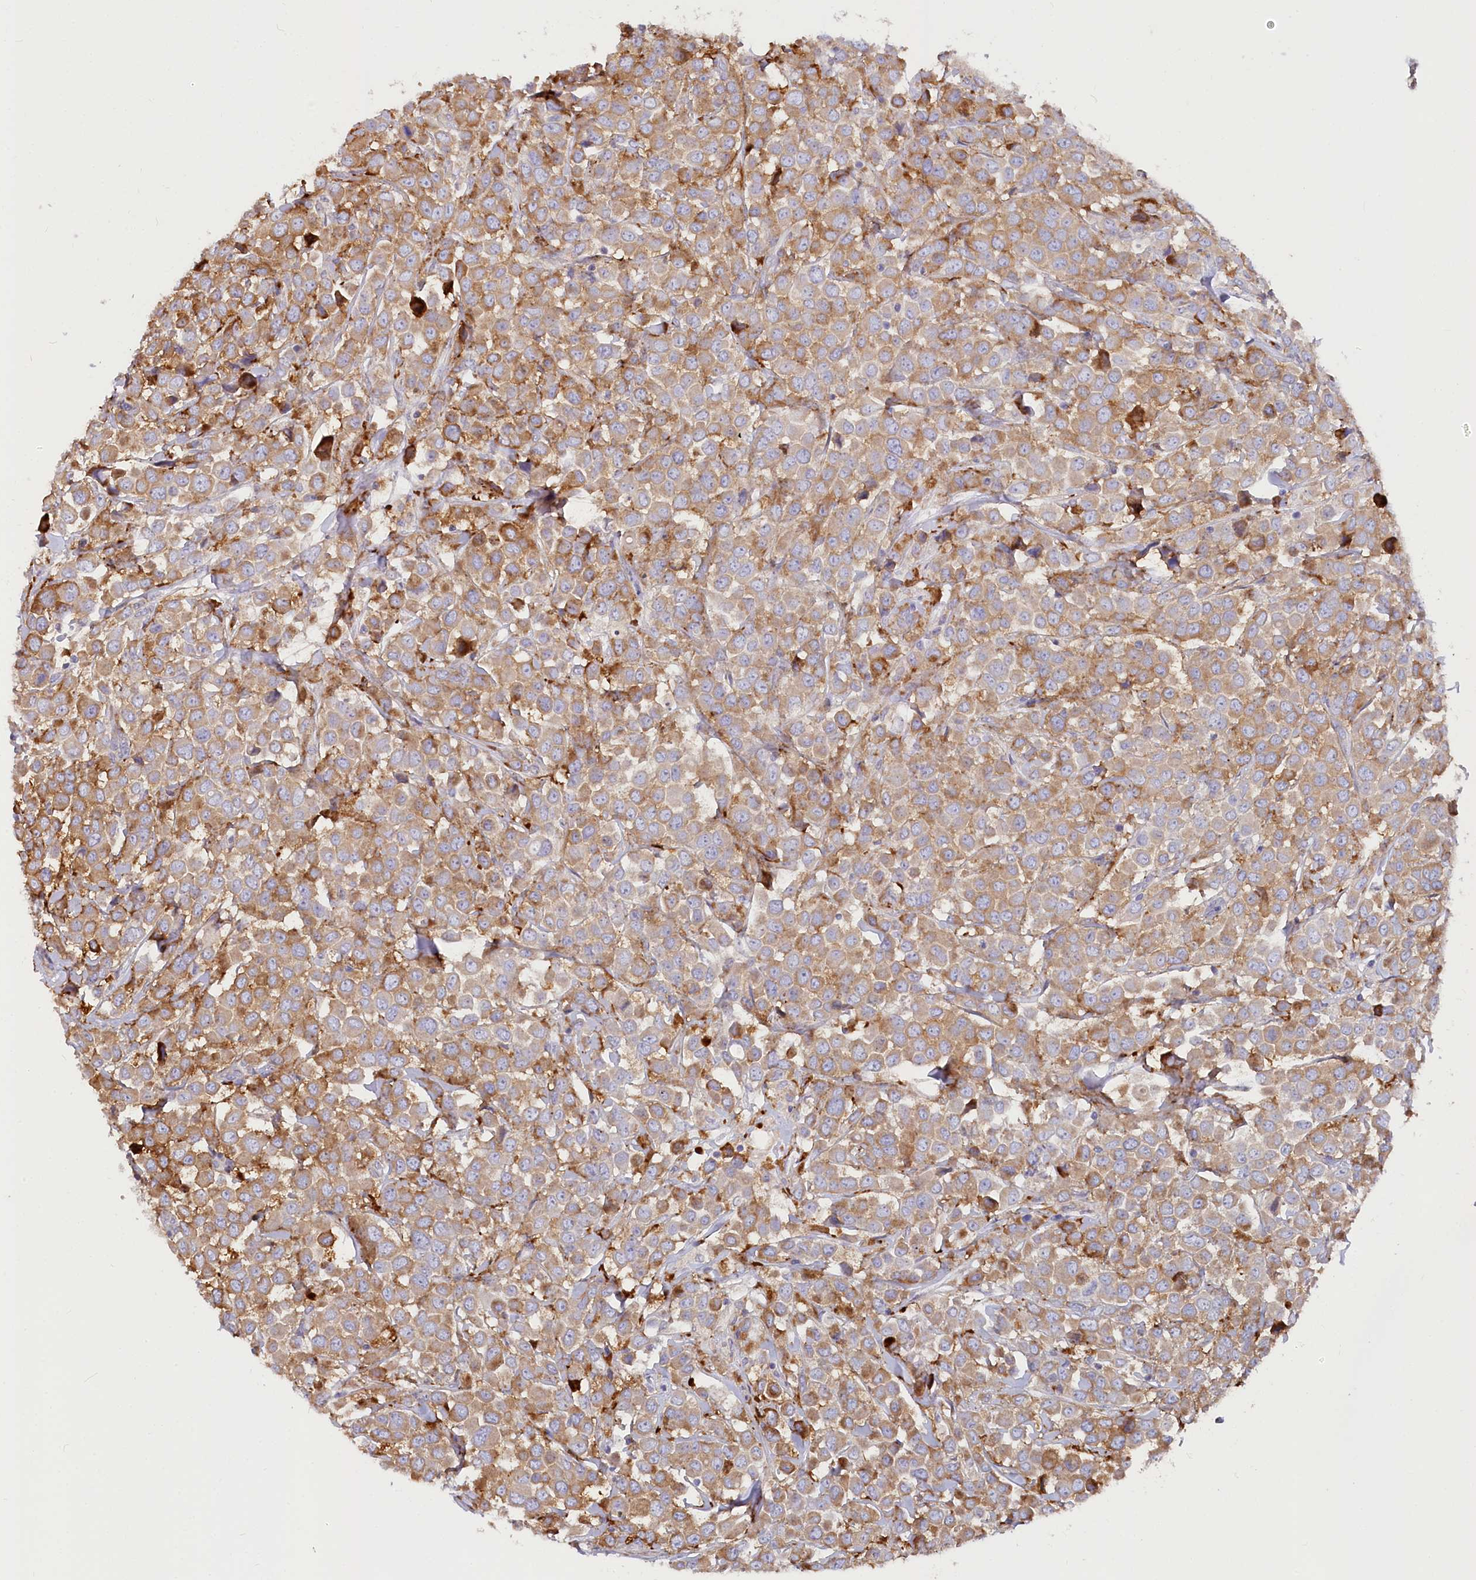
{"staining": {"intensity": "moderate", "quantity": ">75%", "location": "cytoplasmic/membranous"}, "tissue": "breast cancer", "cell_type": "Tumor cells", "image_type": "cancer", "snomed": [{"axis": "morphology", "description": "Duct carcinoma"}, {"axis": "topography", "description": "Breast"}], "caption": "Approximately >75% of tumor cells in breast cancer display moderate cytoplasmic/membranous protein positivity as visualized by brown immunohistochemical staining.", "gene": "POGLUT1", "patient": {"sex": "female", "age": 61}}